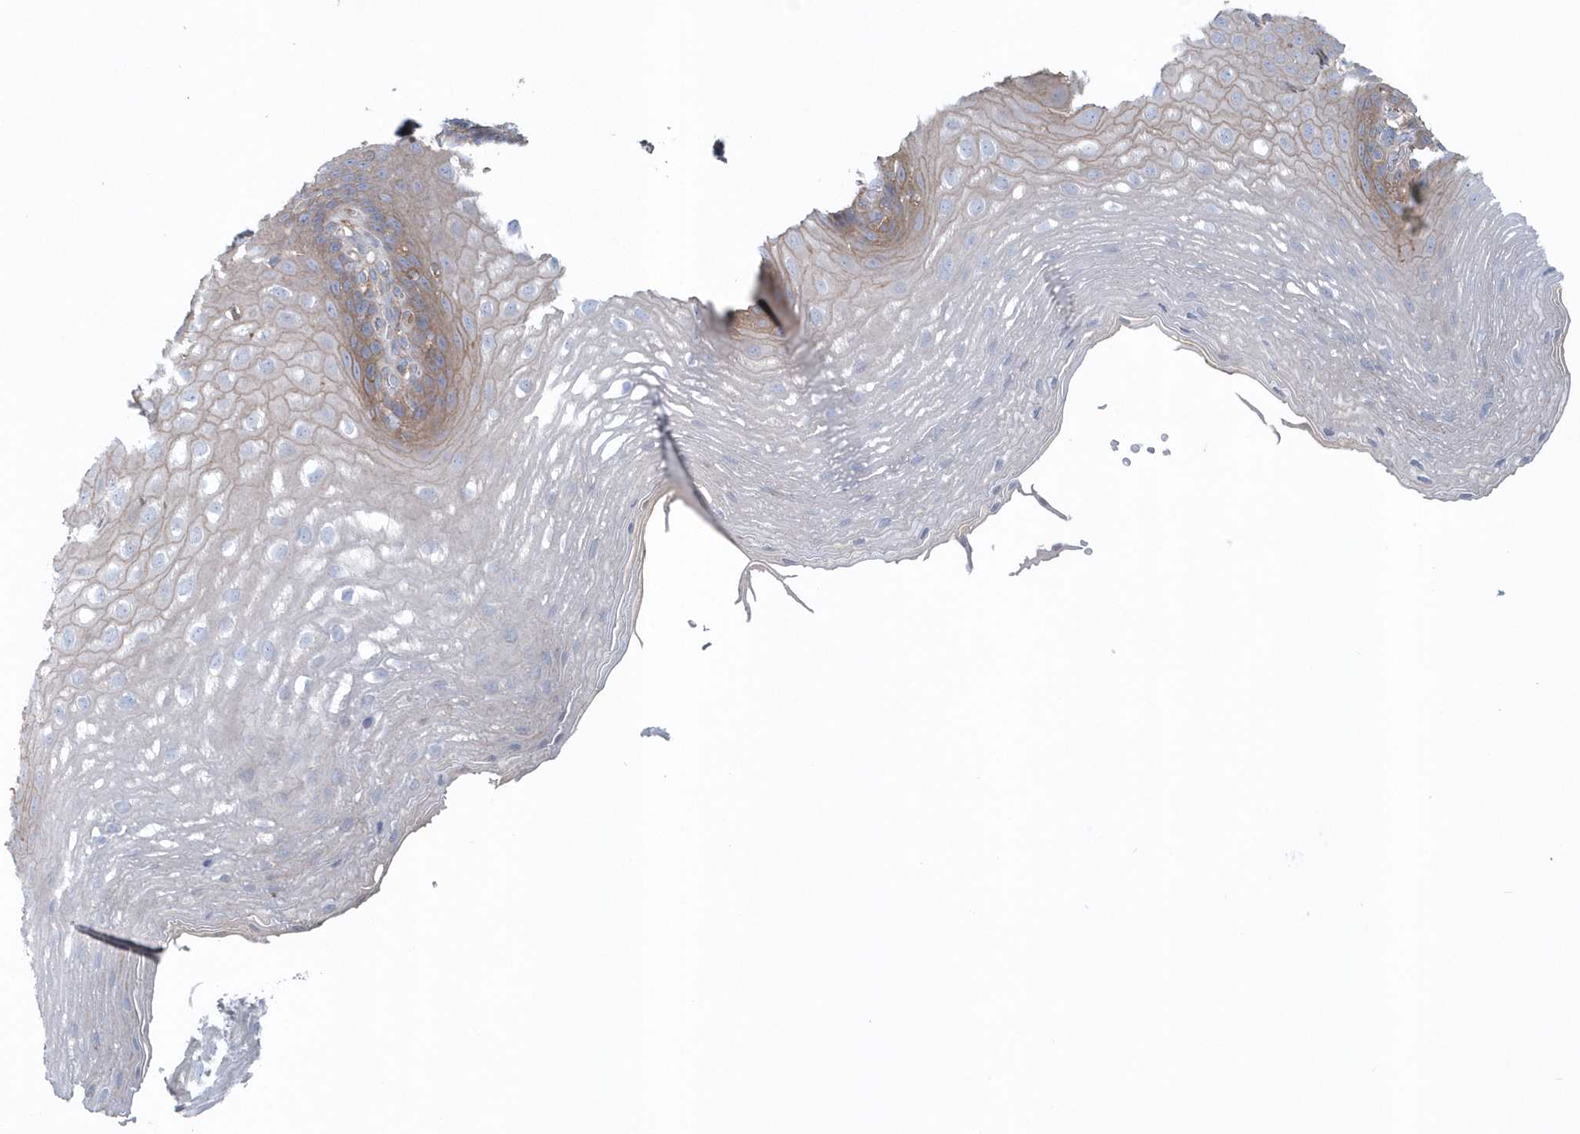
{"staining": {"intensity": "weak", "quantity": "<25%", "location": "cytoplasmic/membranous"}, "tissue": "esophagus", "cell_type": "Squamous epithelial cells", "image_type": "normal", "snomed": [{"axis": "morphology", "description": "Normal tissue, NOS"}, {"axis": "topography", "description": "Esophagus"}], "caption": "A high-resolution histopathology image shows IHC staining of unremarkable esophagus, which displays no significant expression in squamous epithelial cells.", "gene": "SPATA18", "patient": {"sex": "female", "age": 66}}